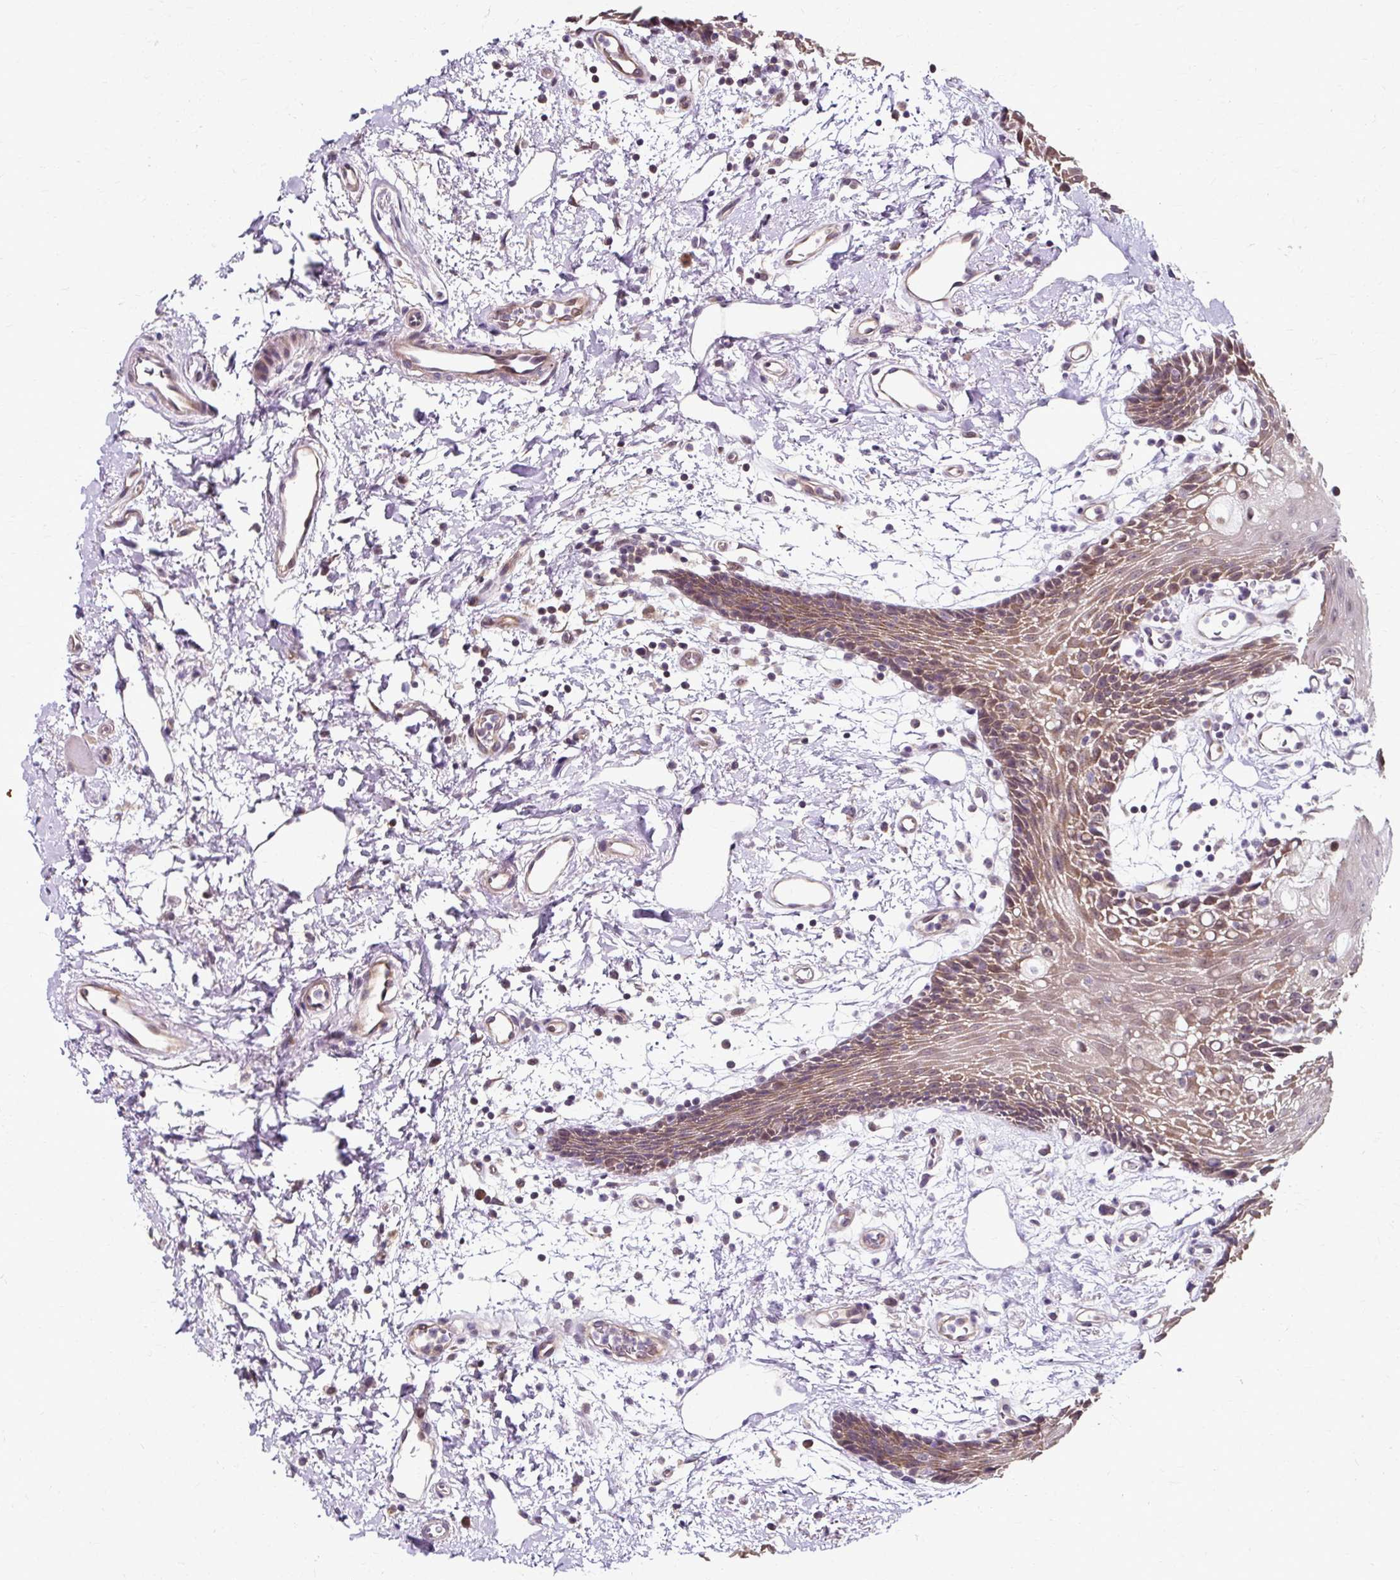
{"staining": {"intensity": "moderate", "quantity": ">75%", "location": "cytoplasmic/membranous,nuclear"}, "tissue": "oral mucosa", "cell_type": "Squamous epithelial cells", "image_type": "normal", "snomed": [{"axis": "morphology", "description": "Normal tissue, NOS"}, {"axis": "topography", "description": "Oral tissue"}], "caption": "Benign oral mucosa reveals moderate cytoplasmic/membranous,nuclear expression in approximately >75% of squamous epithelial cells Nuclei are stained in blue..", "gene": "ZNF555", "patient": {"sex": "female", "age": 59}}